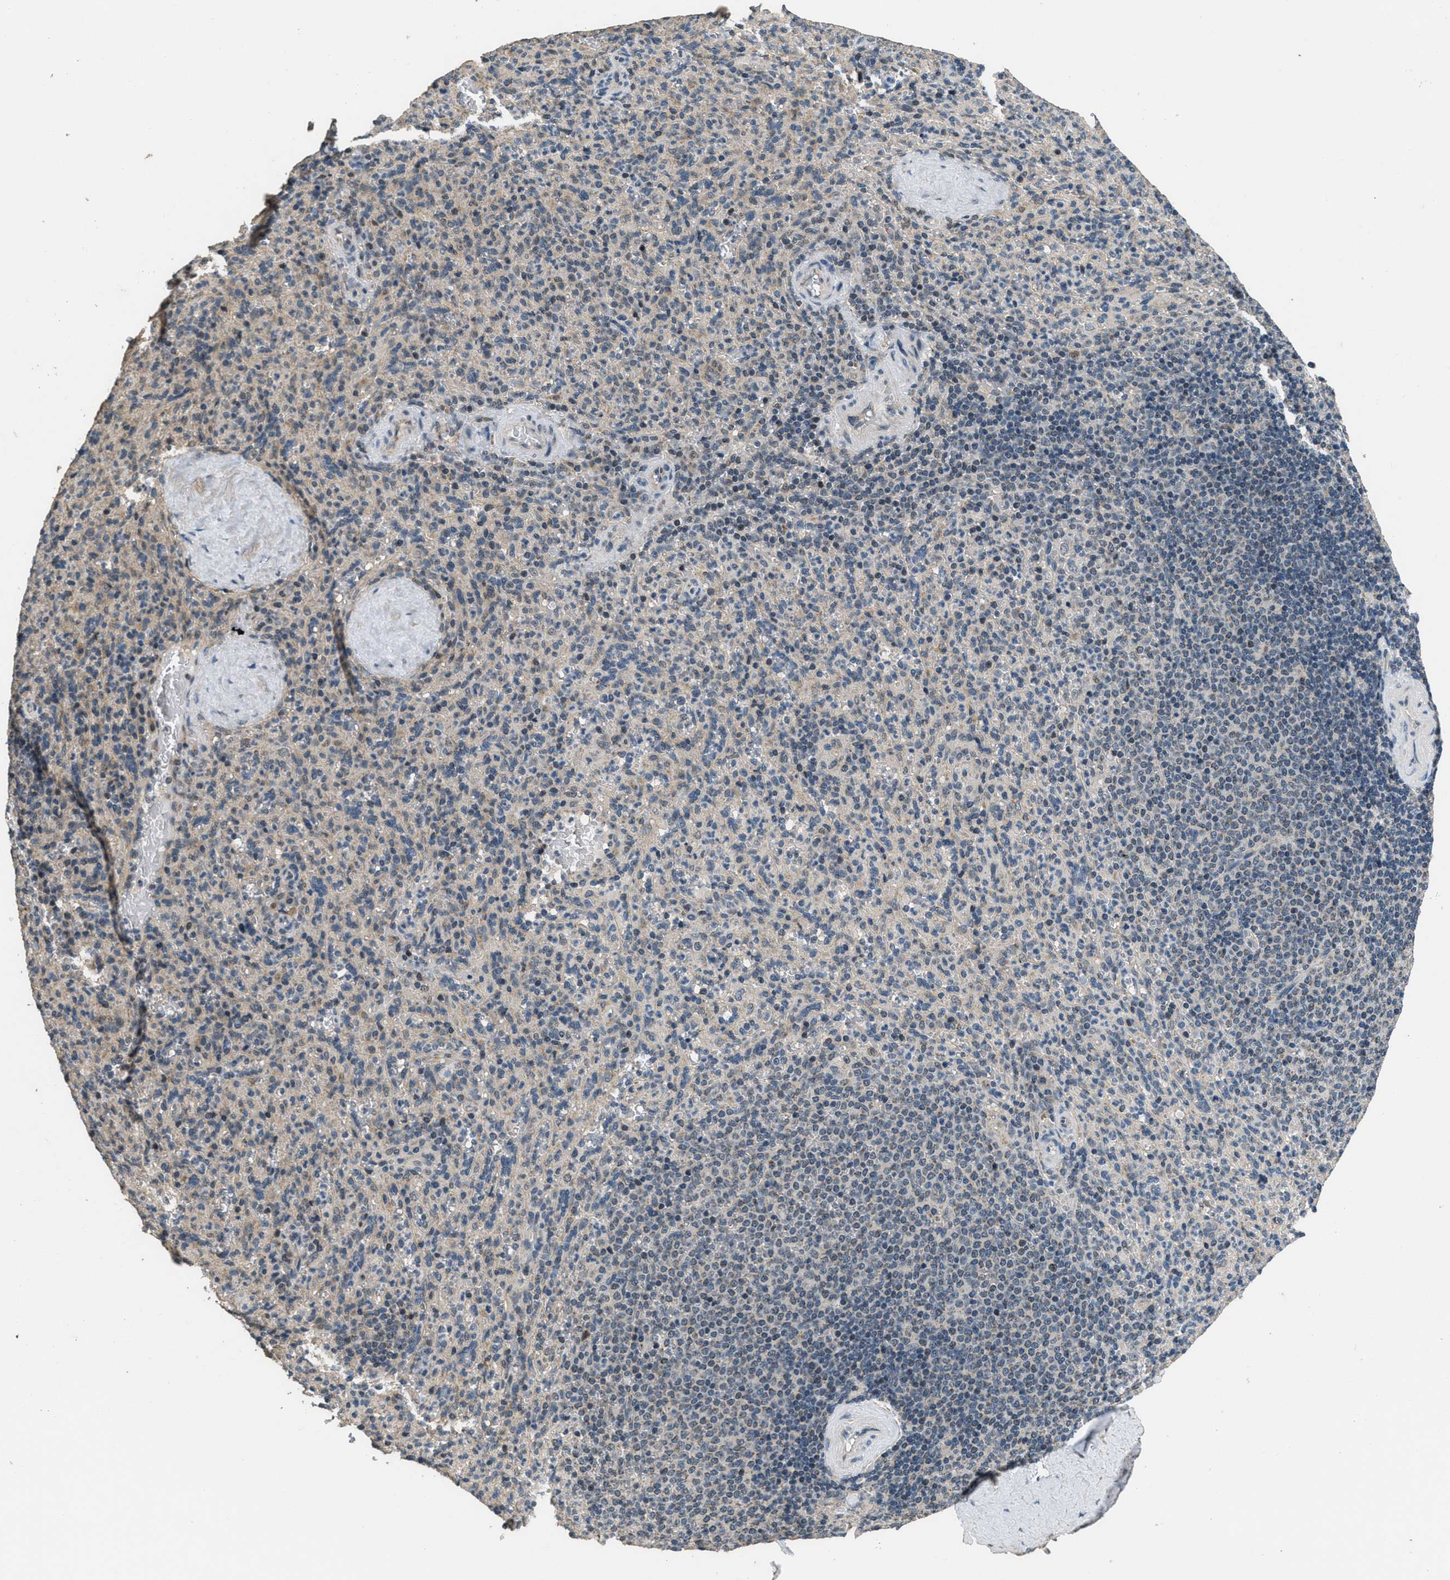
{"staining": {"intensity": "negative", "quantity": "none", "location": "none"}, "tissue": "spleen", "cell_type": "Cells in red pulp", "image_type": "normal", "snomed": [{"axis": "morphology", "description": "Normal tissue, NOS"}, {"axis": "topography", "description": "Spleen"}], "caption": "DAB immunohistochemical staining of unremarkable spleen displays no significant expression in cells in red pulp.", "gene": "NAT1", "patient": {"sex": "male", "age": 36}}